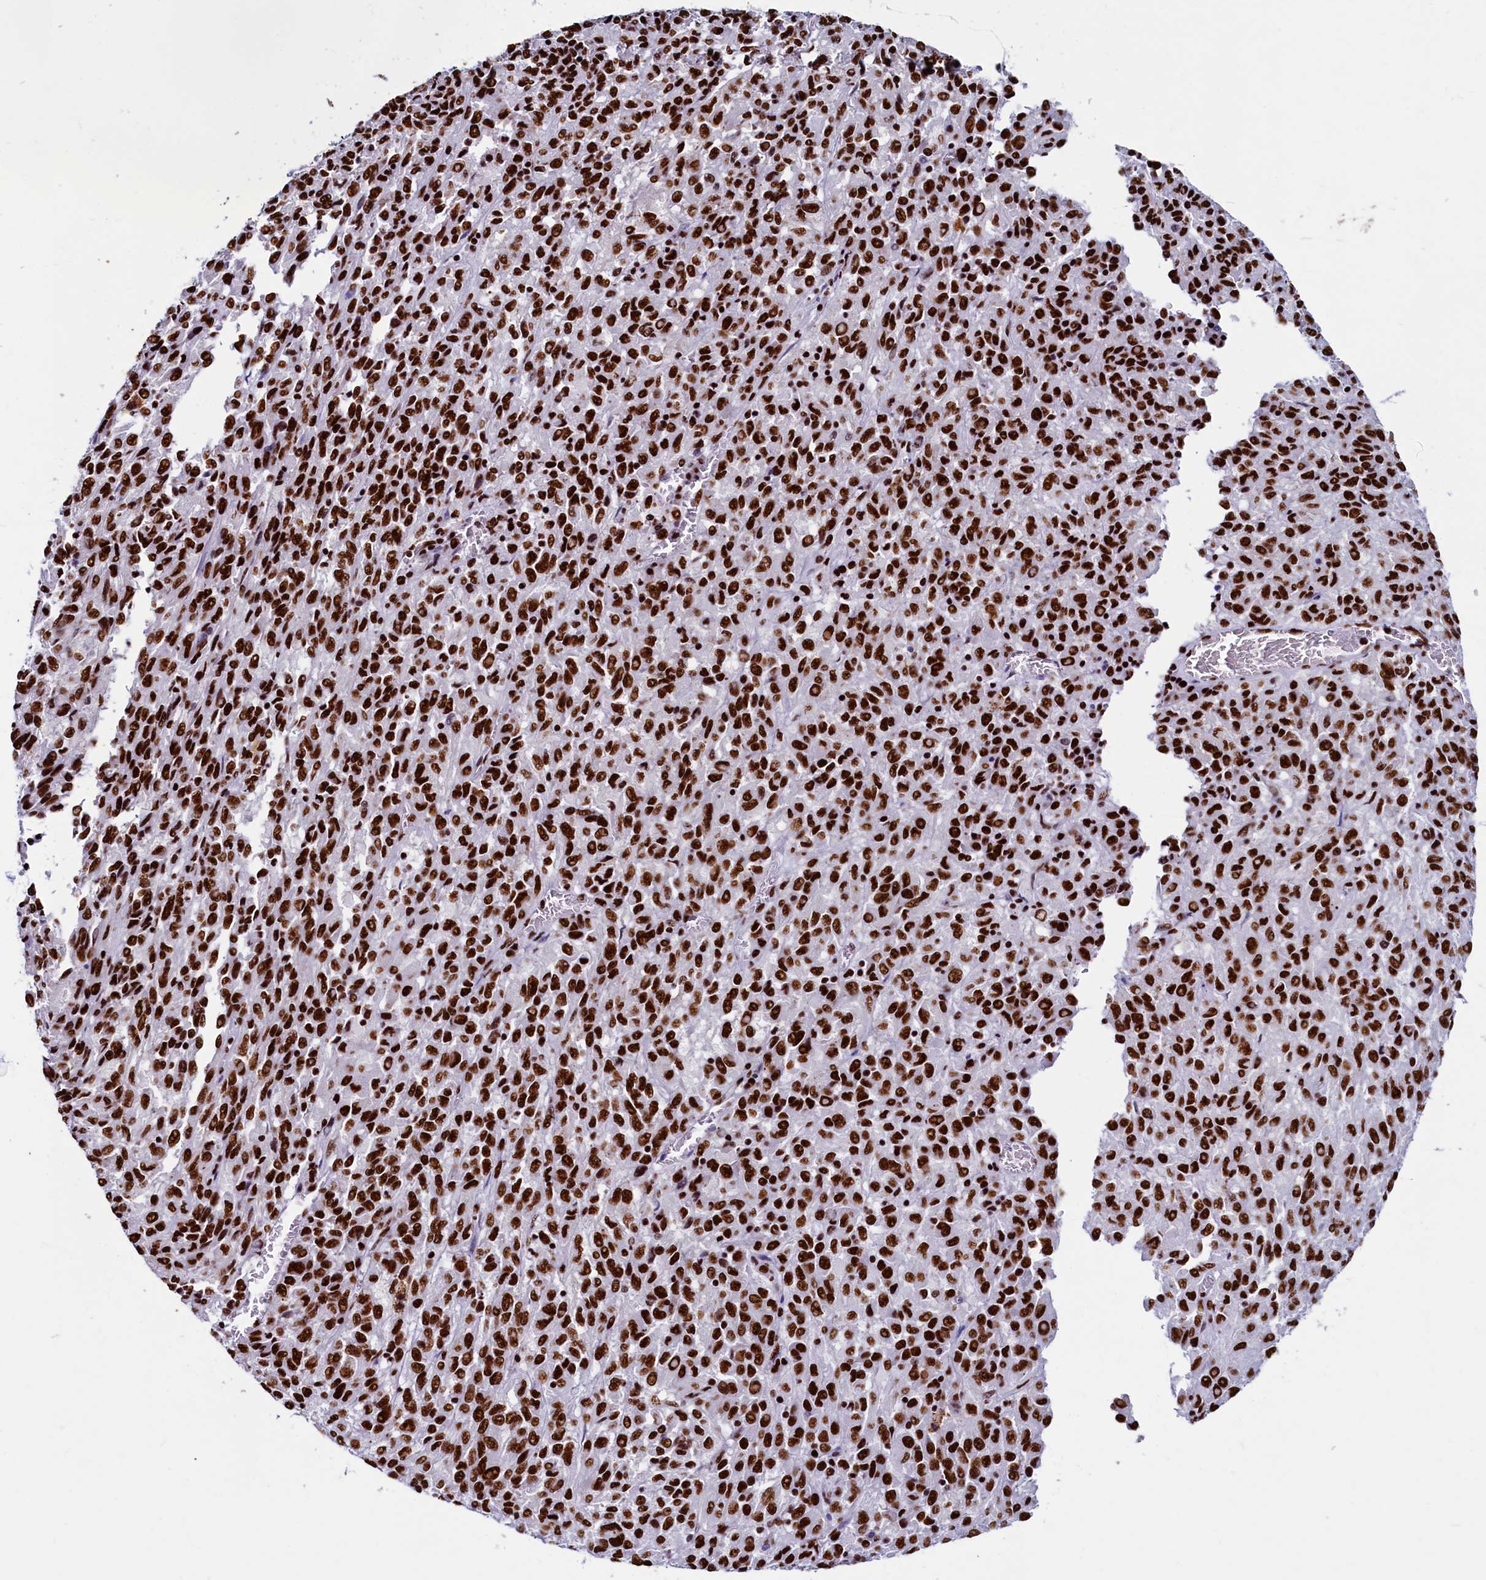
{"staining": {"intensity": "strong", "quantity": ">75%", "location": "nuclear"}, "tissue": "melanoma", "cell_type": "Tumor cells", "image_type": "cancer", "snomed": [{"axis": "morphology", "description": "Malignant melanoma, Metastatic site"}, {"axis": "topography", "description": "Lung"}], "caption": "Protein expression analysis of human malignant melanoma (metastatic site) reveals strong nuclear staining in approximately >75% of tumor cells.", "gene": "SRRM2", "patient": {"sex": "male", "age": 64}}